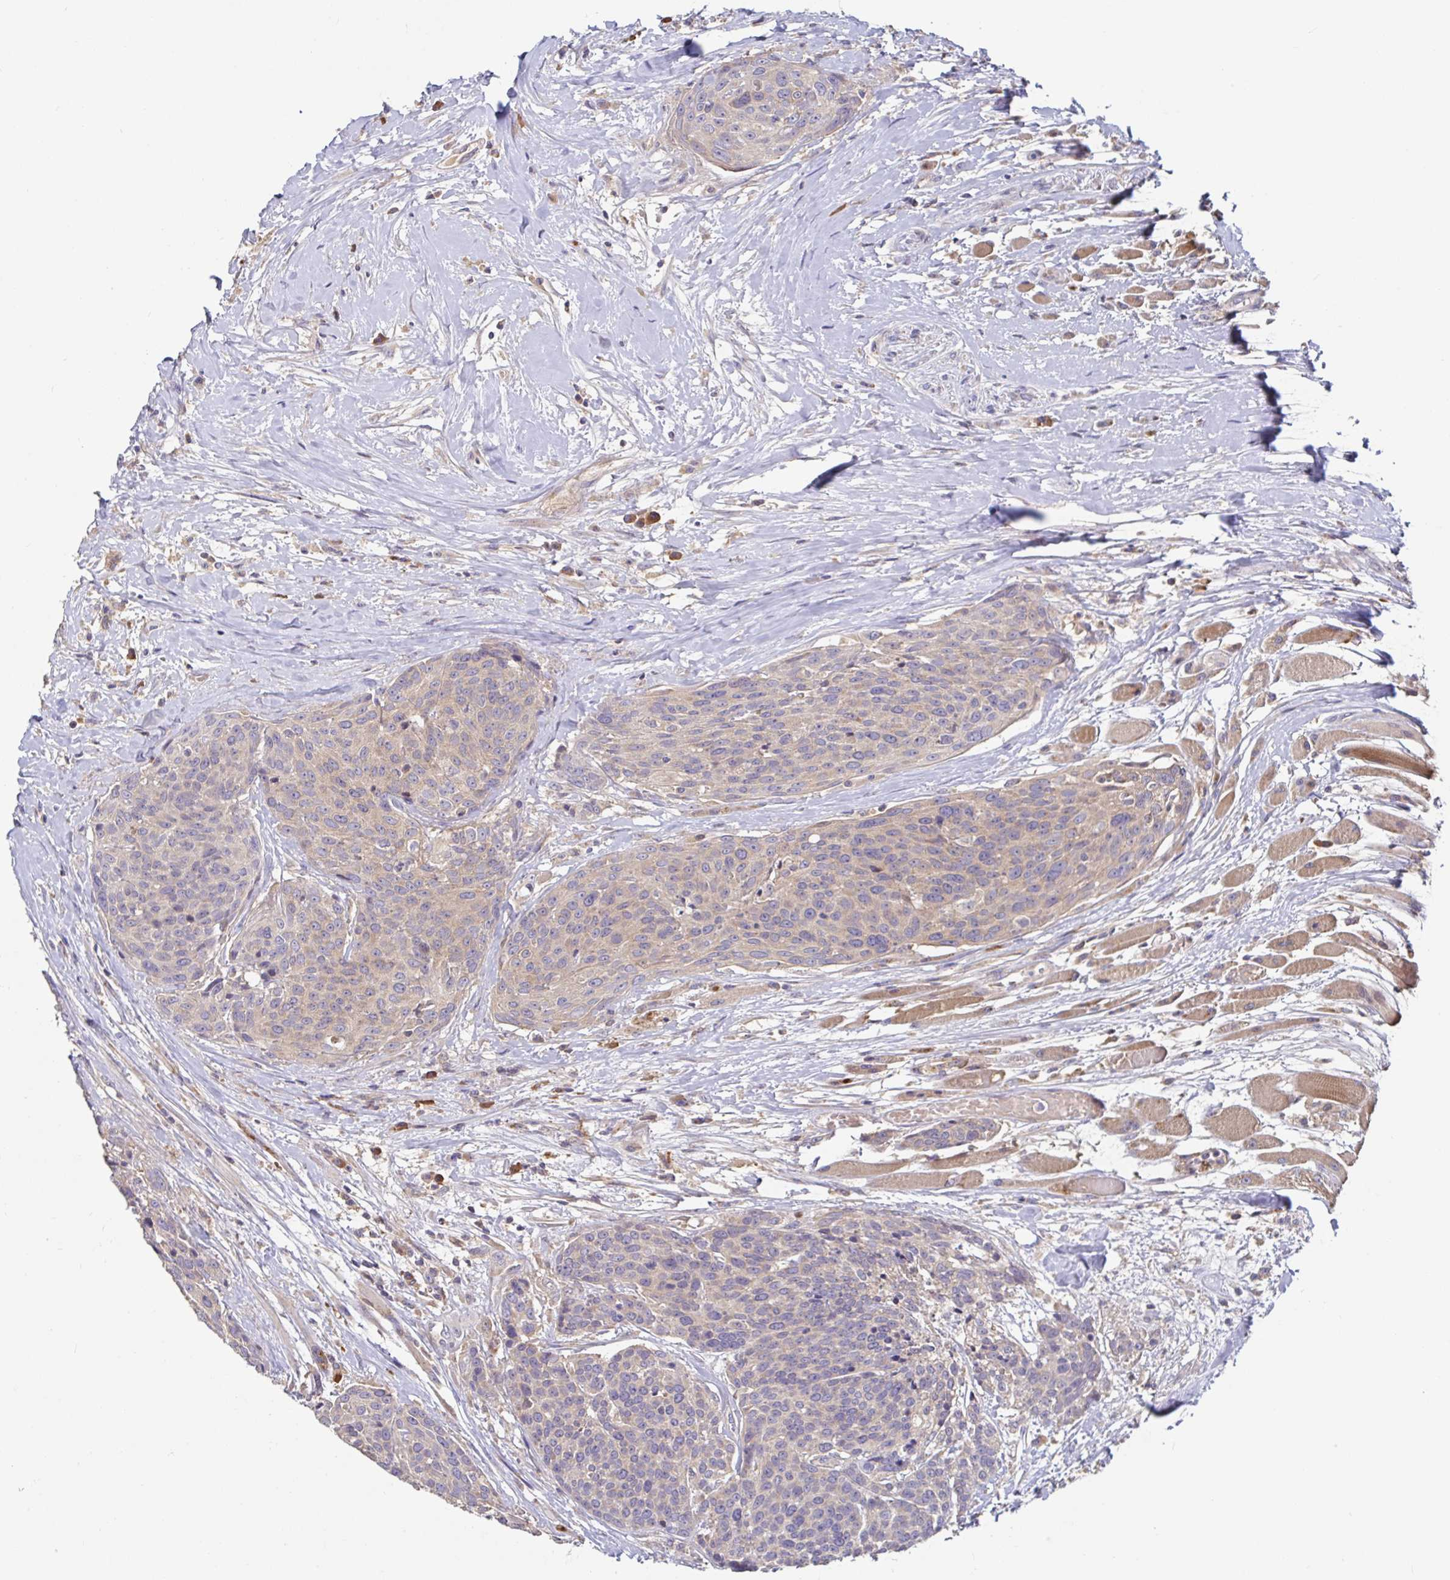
{"staining": {"intensity": "weak", "quantity": "<25%", "location": "cytoplasmic/membranous"}, "tissue": "head and neck cancer", "cell_type": "Tumor cells", "image_type": "cancer", "snomed": [{"axis": "morphology", "description": "Squamous cell carcinoma, NOS"}, {"axis": "topography", "description": "Oral tissue"}, {"axis": "topography", "description": "Head-Neck"}], "caption": "A micrograph of head and neck cancer stained for a protein exhibits no brown staining in tumor cells. (IHC, brightfield microscopy, high magnification).", "gene": "LARP1", "patient": {"sex": "male", "age": 64}}